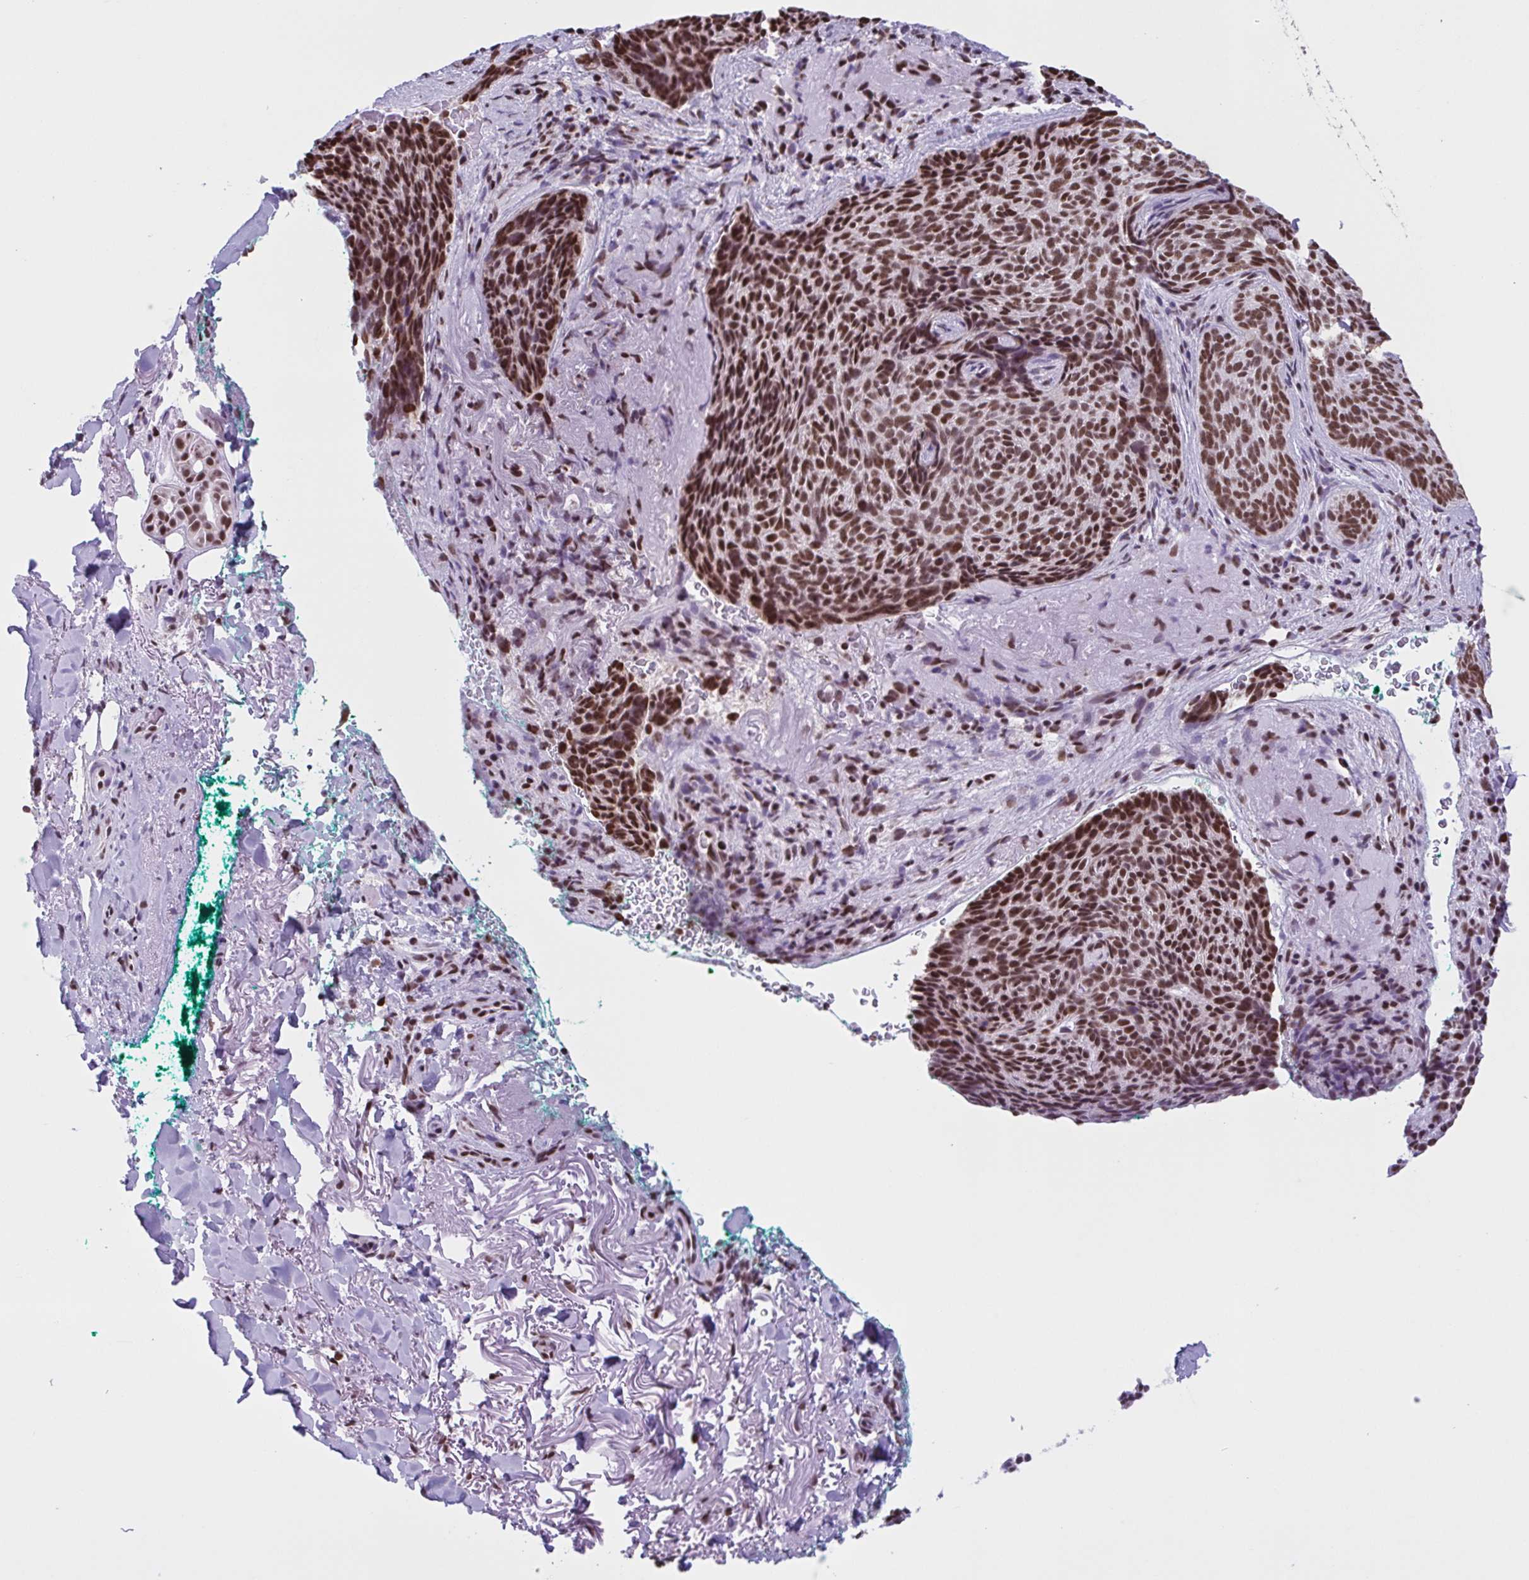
{"staining": {"intensity": "strong", "quantity": ">75%", "location": "nuclear"}, "tissue": "skin cancer", "cell_type": "Tumor cells", "image_type": "cancer", "snomed": [{"axis": "morphology", "description": "Basal cell carcinoma"}, {"axis": "topography", "description": "Skin"}, {"axis": "topography", "description": "Skin of head"}], "caption": "IHC staining of skin cancer, which shows high levels of strong nuclear positivity in about >75% of tumor cells indicating strong nuclear protein positivity. The staining was performed using DAB (brown) for protein detection and nuclei were counterstained in hematoxylin (blue).", "gene": "TIMM21", "patient": {"sex": "female", "age": 92}}